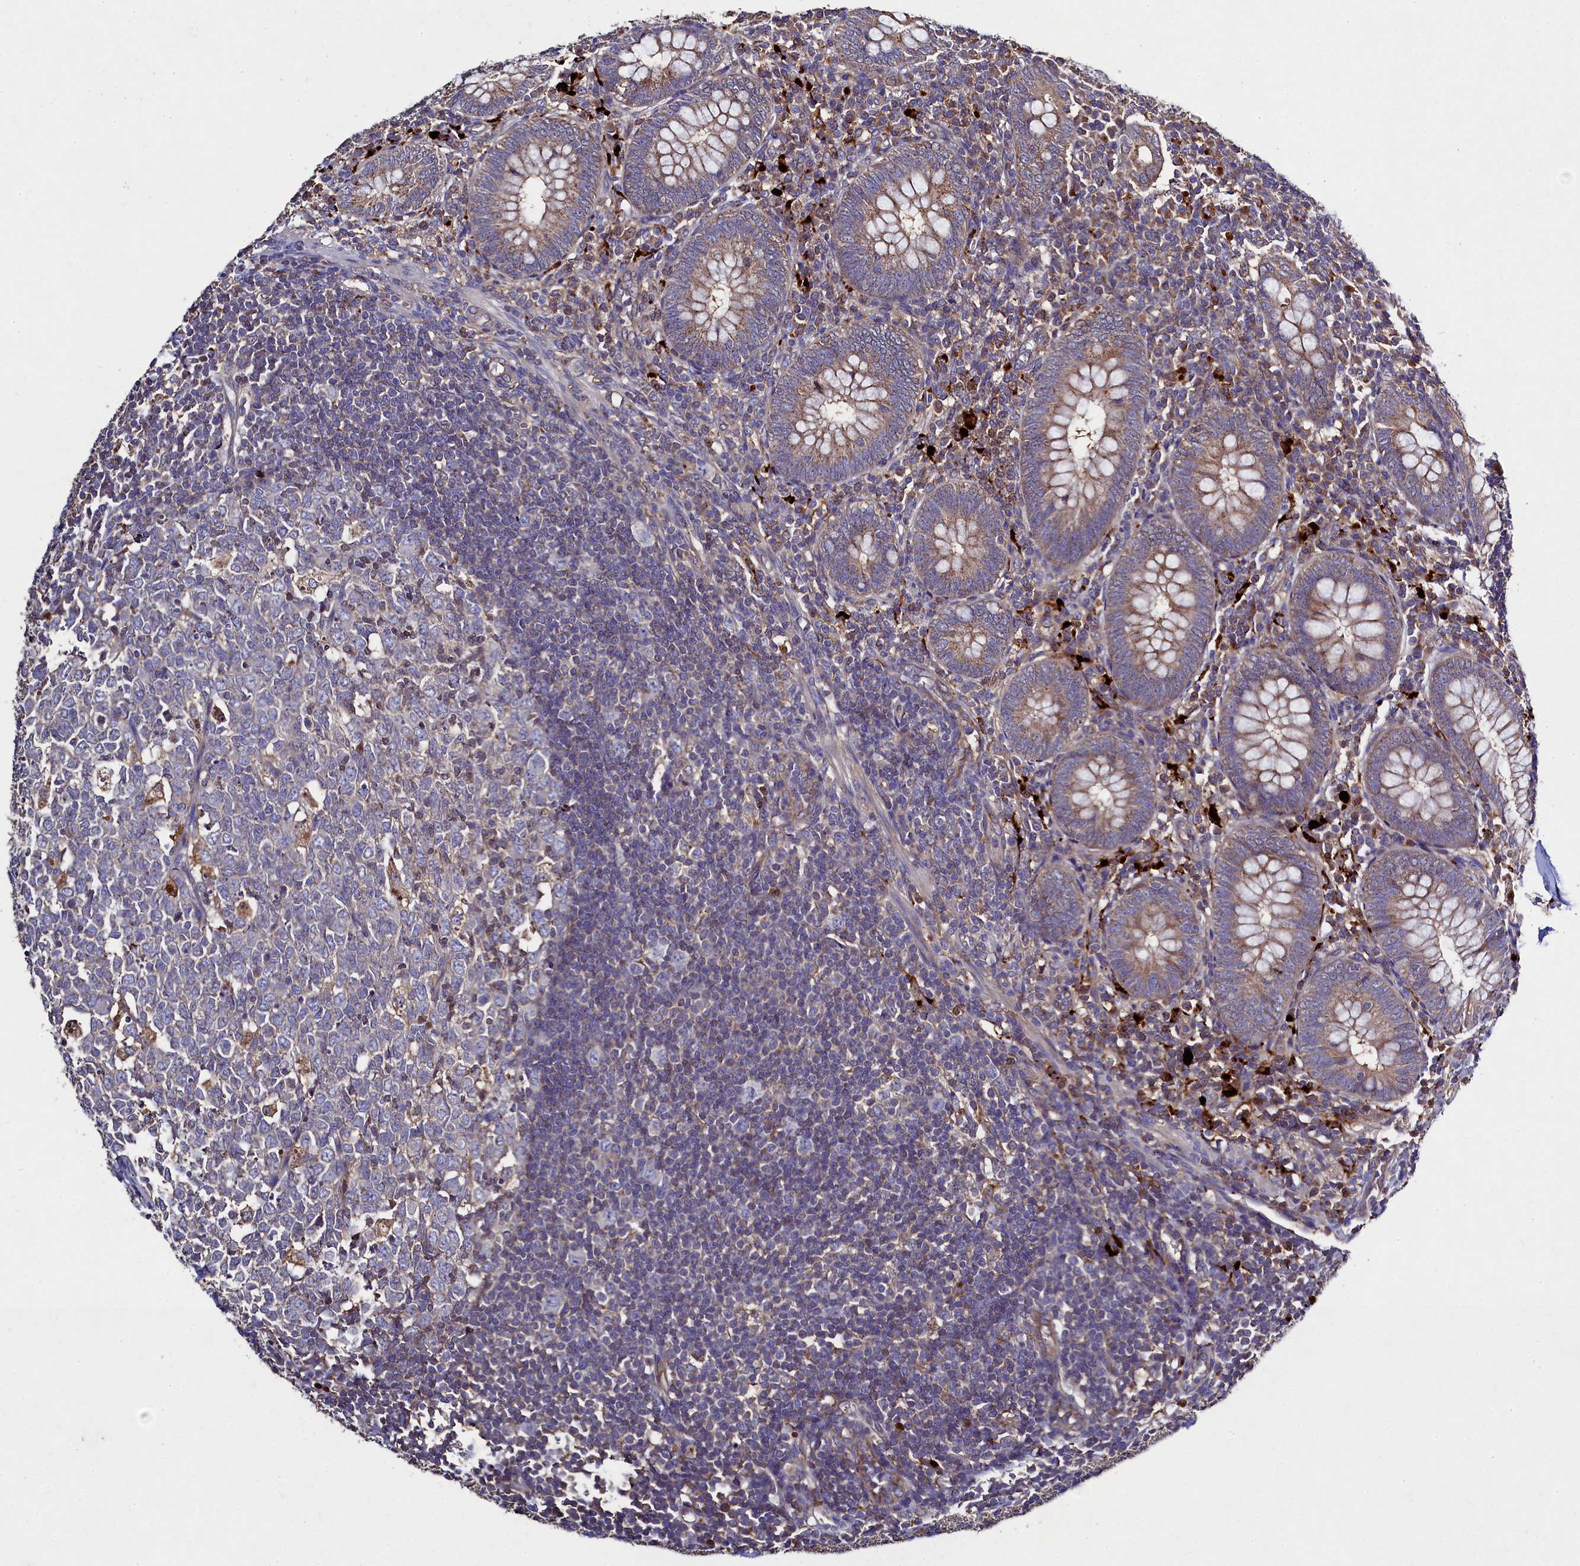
{"staining": {"intensity": "weak", "quantity": ">75%", "location": "cytoplasmic/membranous"}, "tissue": "appendix", "cell_type": "Glandular cells", "image_type": "normal", "snomed": [{"axis": "morphology", "description": "Normal tissue, NOS"}, {"axis": "topography", "description": "Appendix"}], "caption": "There is low levels of weak cytoplasmic/membranous positivity in glandular cells of unremarkable appendix, as demonstrated by immunohistochemical staining (brown color).", "gene": "TK2", "patient": {"sex": "male", "age": 14}}